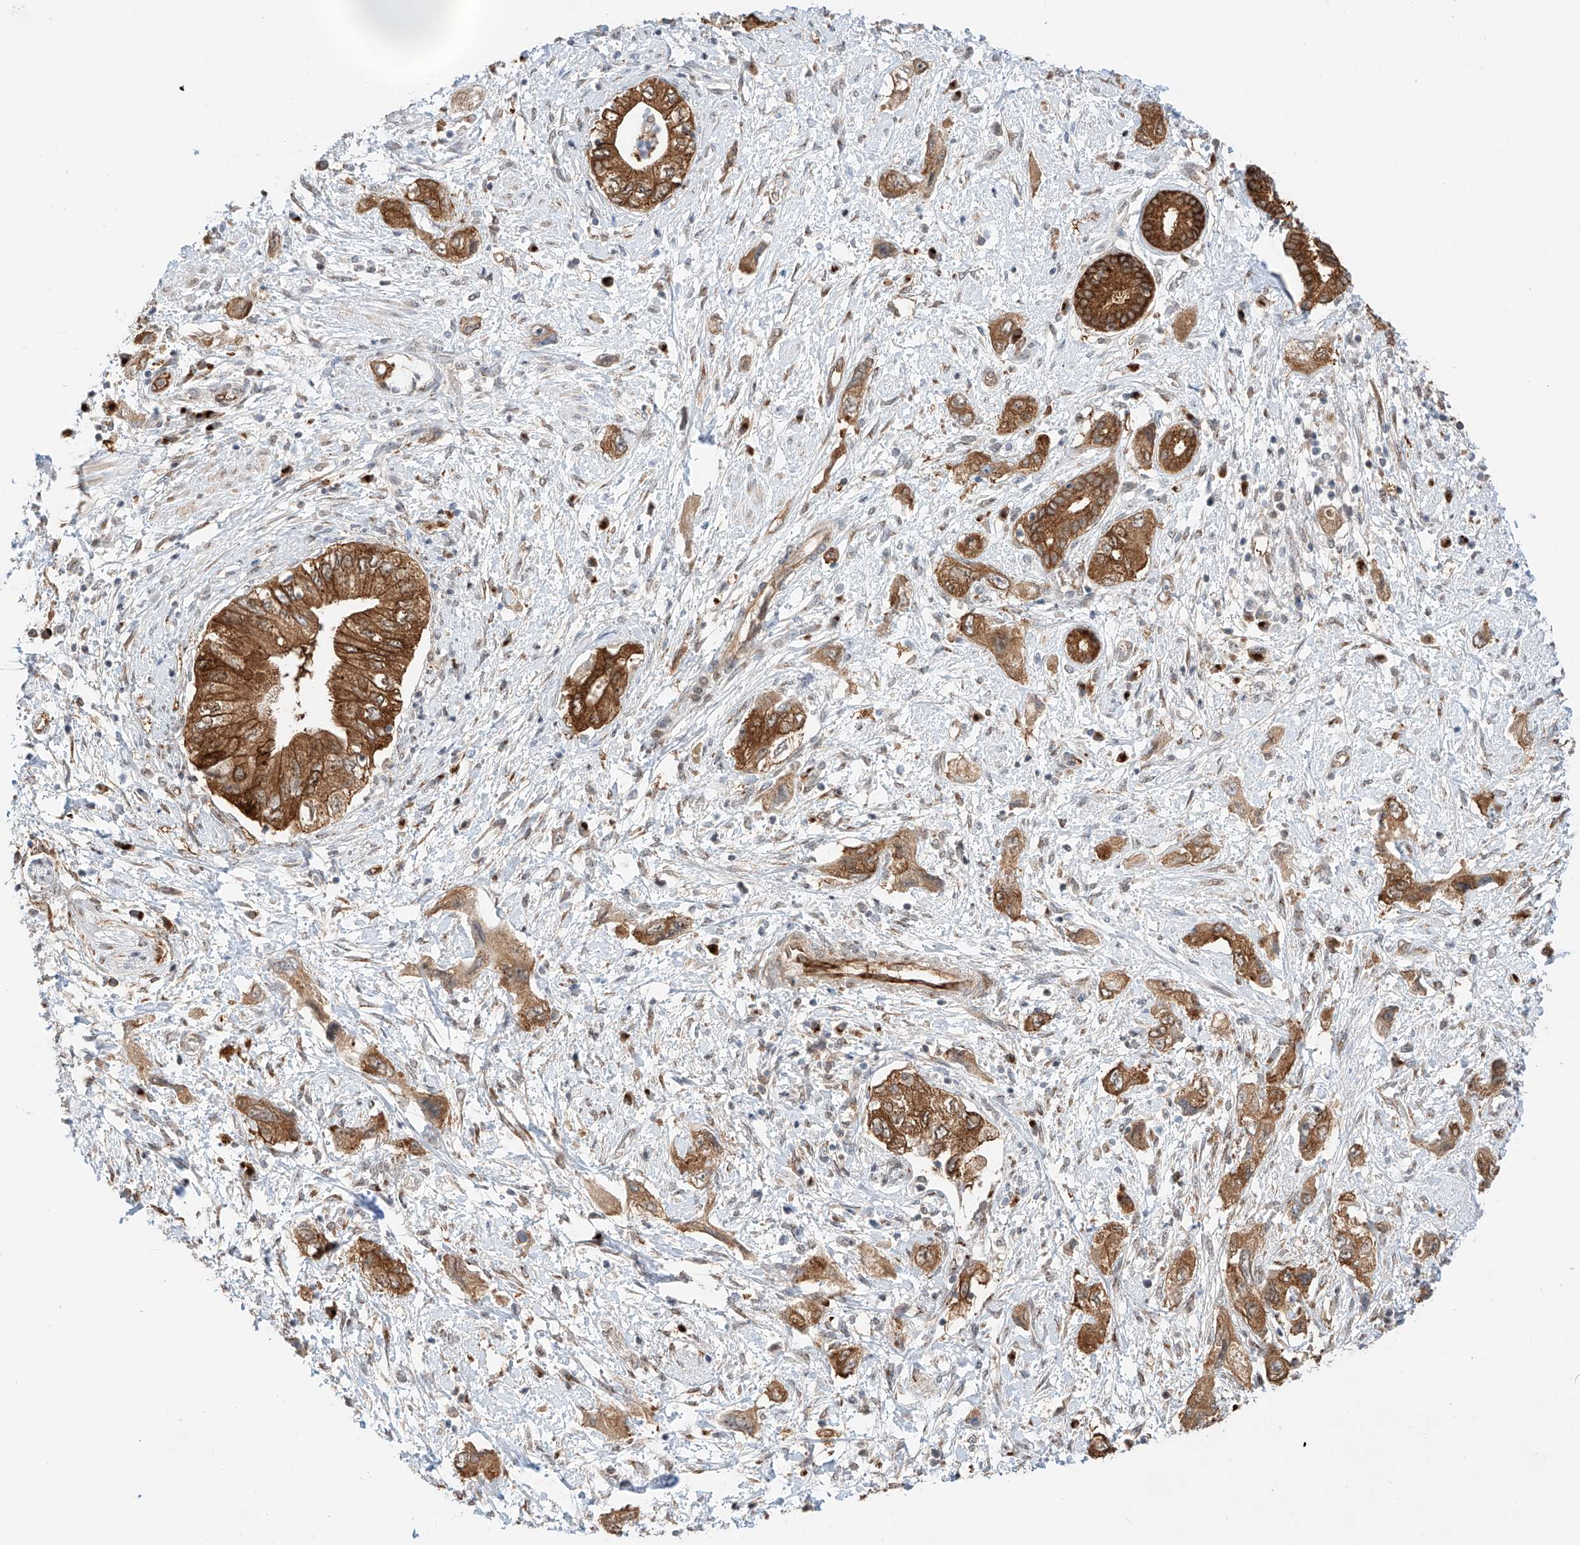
{"staining": {"intensity": "strong", "quantity": ">75%", "location": "cytoplasmic/membranous"}, "tissue": "pancreatic cancer", "cell_type": "Tumor cells", "image_type": "cancer", "snomed": [{"axis": "morphology", "description": "Adenocarcinoma, NOS"}, {"axis": "topography", "description": "Pancreas"}], "caption": "Pancreatic adenocarcinoma stained with immunohistochemistry reveals strong cytoplasmic/membranous expression in about >75% of tumor cells.", "gene": "CARMIL1", "patient": {"sex": "female", "age": 73}}